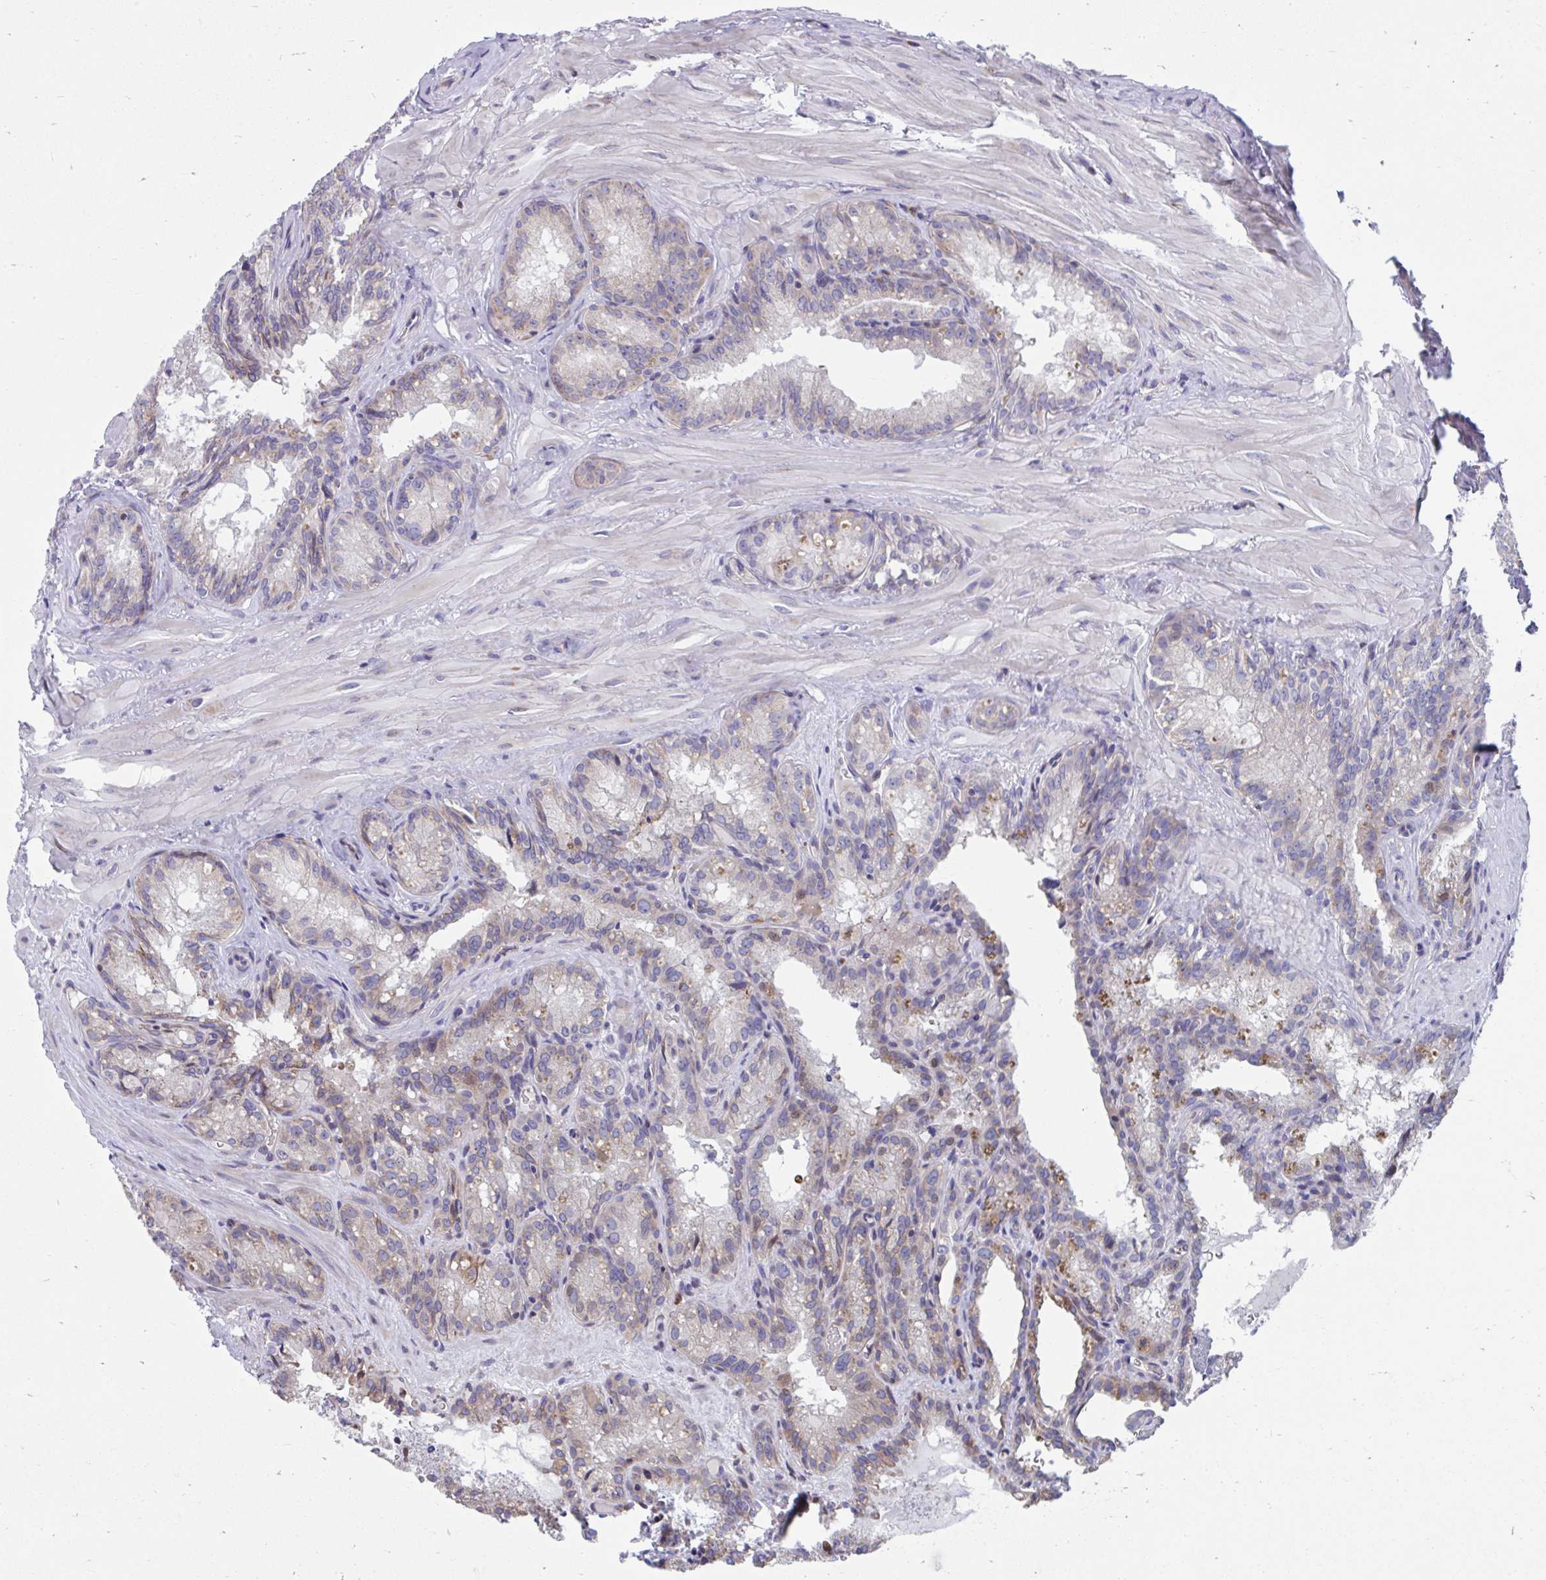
{"staining": {"intensity": "moderate", "quantity": "<25%", "location": "cytoplasmic/membranous"}, "tissue": "seminal vesicle", "cell_type": "Glandular cells", "image_type": "normal", "snomed": [{"axis": "morphology", "description": "Normal tissue, NOS"}, {"axis": "topography", "description": "Seminal veicle"}], "caption": "The immunohistochemical stain shows moderate cytoplasmic/membranous staining in glandular cells of benign seminal vesicle. The staining is performed using DAB (3,3'-diaminobenzidine) brown chromogen to label protein expression. The nuclei are counter-stained blue using hematoxylin.", "gene": "ZNF778", "patient": {"sex": "male", "age": 47}}